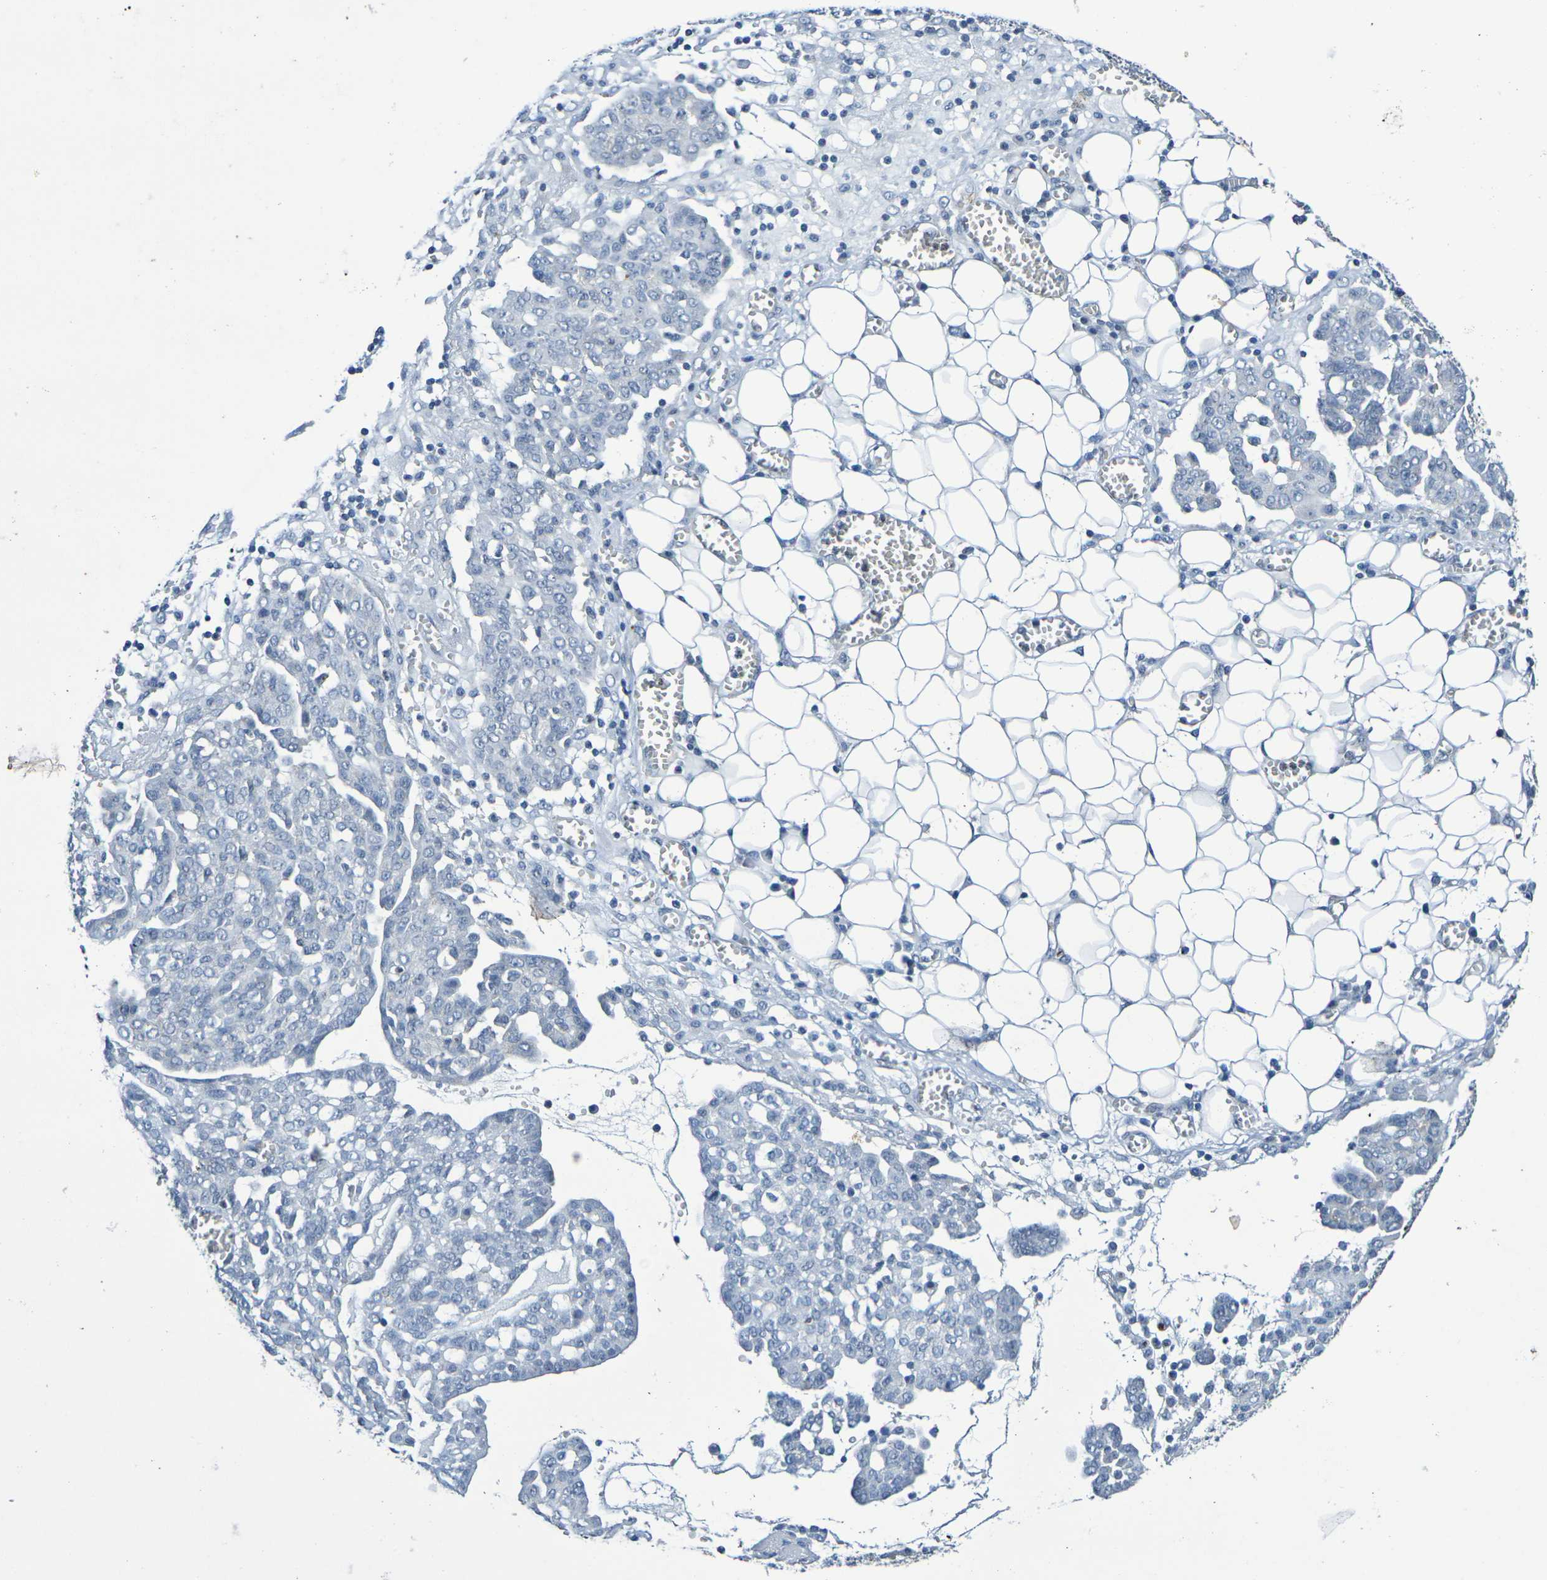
{"staining": {"intensity": "negative", "quantity": "none", "location": "none"}, "tissue": "ovarian cancer", "cell_type": "Tumor cells", "image_type": "cancer", "snomed": [{"axis": "morphology", "description": "Cystadenocarcinoma, serous, NOS"}, {"axis": "topography", "description": "Soft tissue"}, {"axis": "topography", "description": "Ovary"}], "caption": "Immunohistochemistry (IHC) of human ovarian cancer (serous cystadenocarcinoma) reveals no expression in tumor cells. The staining is performed using DAB brown chromogen with nuclei counter-stained in using hematoxylin.", "gene": "CHRNB1", "patient": {"sex": "female", "age": 57}}